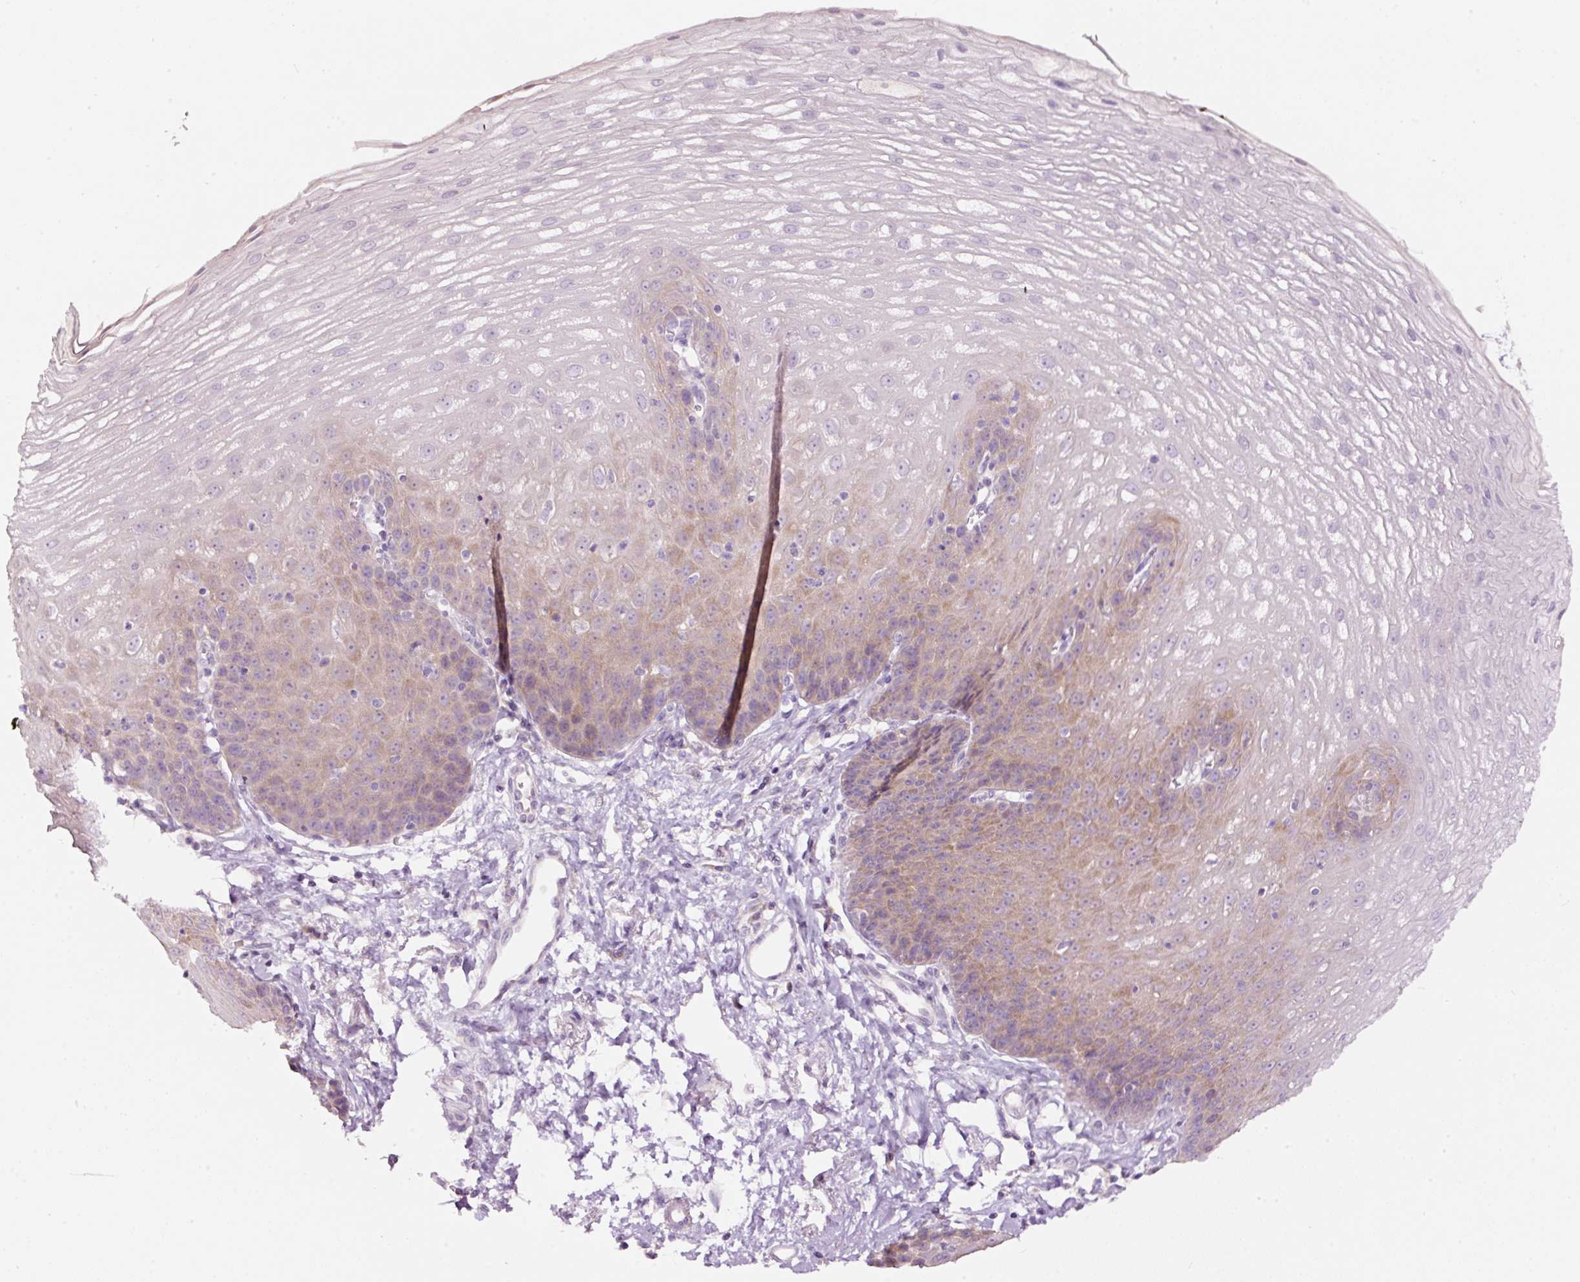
{"staining": {"intensity": "moderate", "quantity": "25%-75%", "location": "cytoplasmic/membranous"}, "tissue": "esophagus", "cell_type": "Squamous epithelial cells", "image_type": "normal", "snomed": [{"axis": "morphology", "description": "Normal tissue, NOS"}, {"axis": "topography", "description": "Esophagus"}], "caption": "A brown stain labels moderate cytoplasmic/membranous staining of a protein in squamous epithelial cells of normal human esophagus. (Stains: DAB in brown, nuclei in blue, Microscopy: brightfield microscopy at high magnification).", "gene": "RSPO2", "patient": {"sex": "female", "age": 81}}